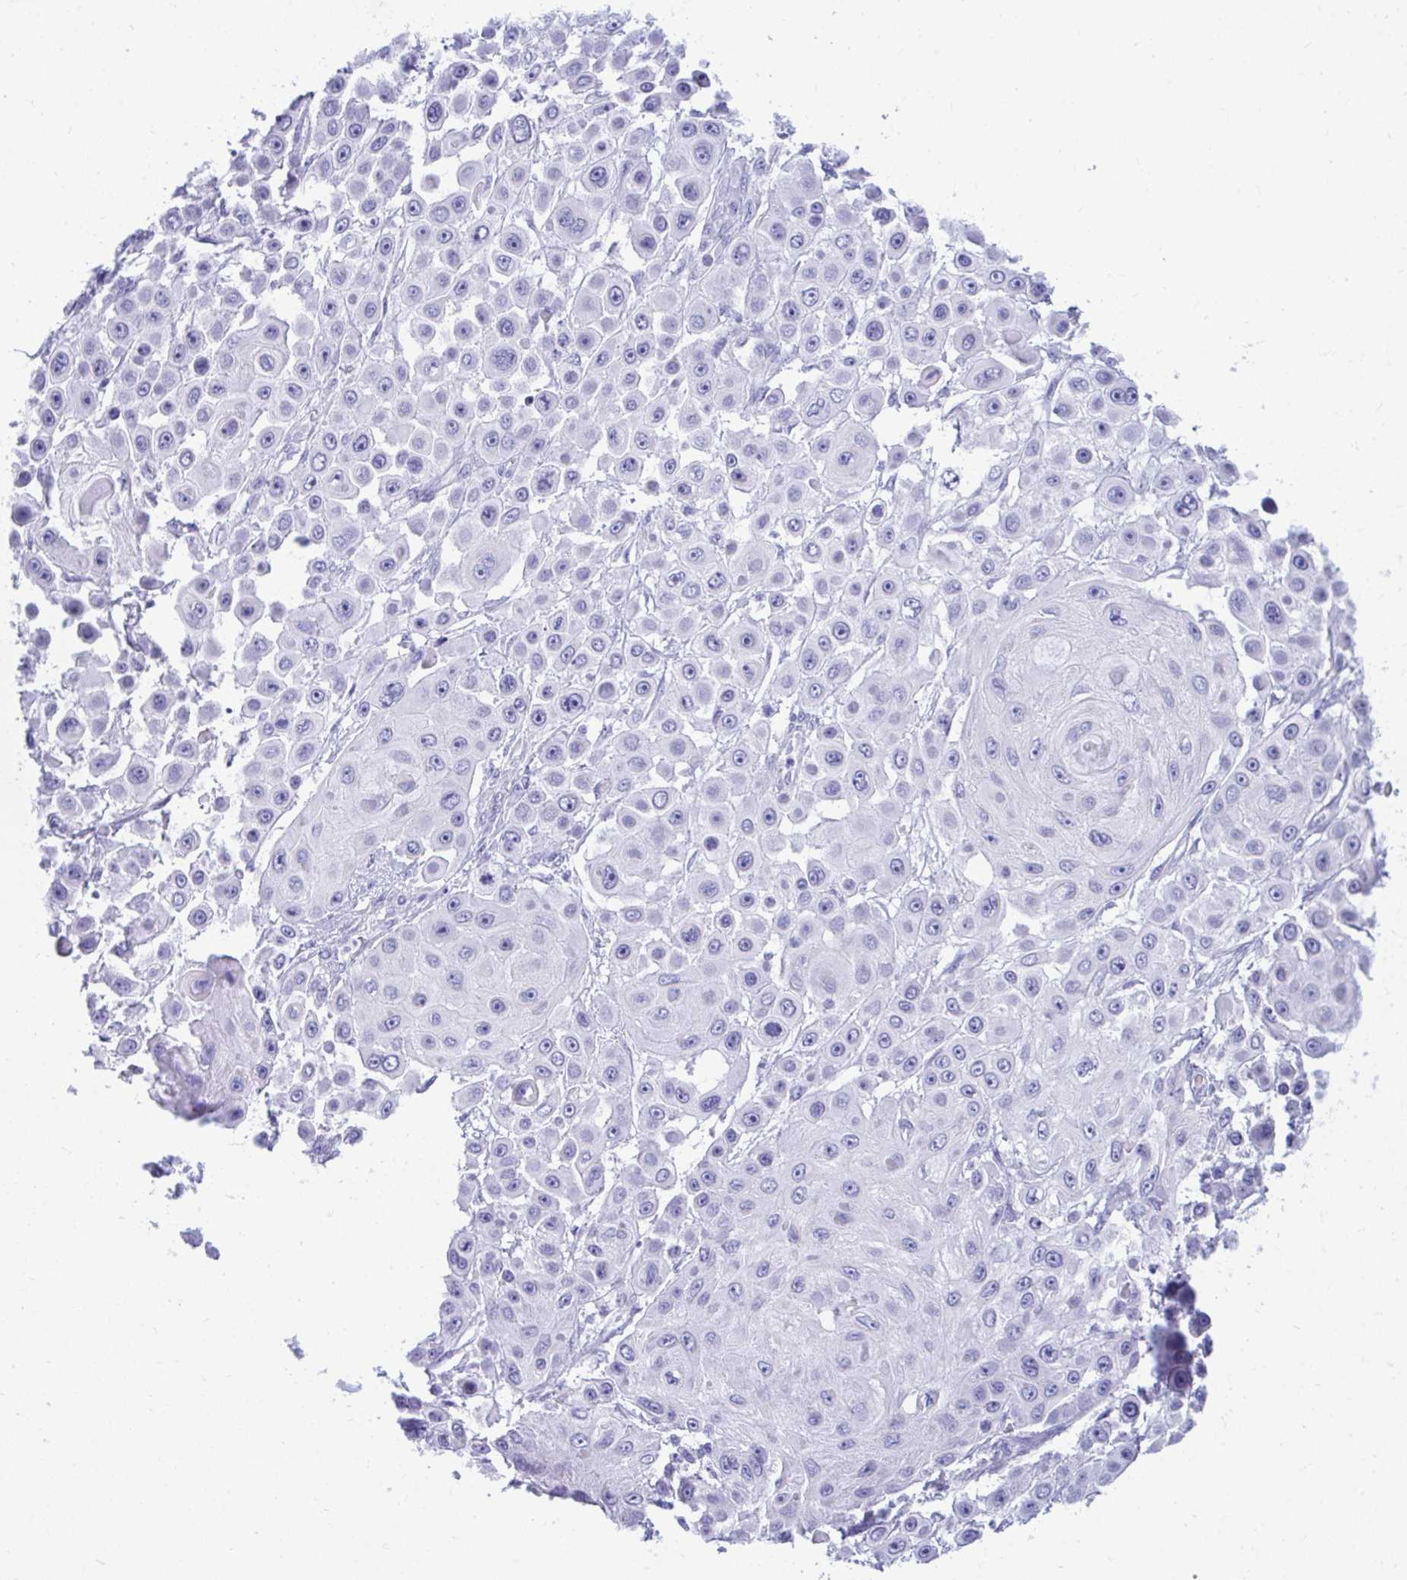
{"staining": {"intensity": "negative", "quantity": "none", "location": "none"}, "tissue": "skin cancer", "cell_type": "Tumor cells", "image_type": "cancer", "snomed": [{"axis": "morphology", "description": "Squamous cell carcinoma, NOS"}, {"axis": "topography", "description": "Skin"}], "caption": "Immunohistochemistry of human skin squamous cell carcinoma demonstrates no expression in tumor cells. (Immunohistochemistry, brightfield microscopy, high magnification).", "gene": "SHISA8", "patient": {"sex": "male", "age": 67}}